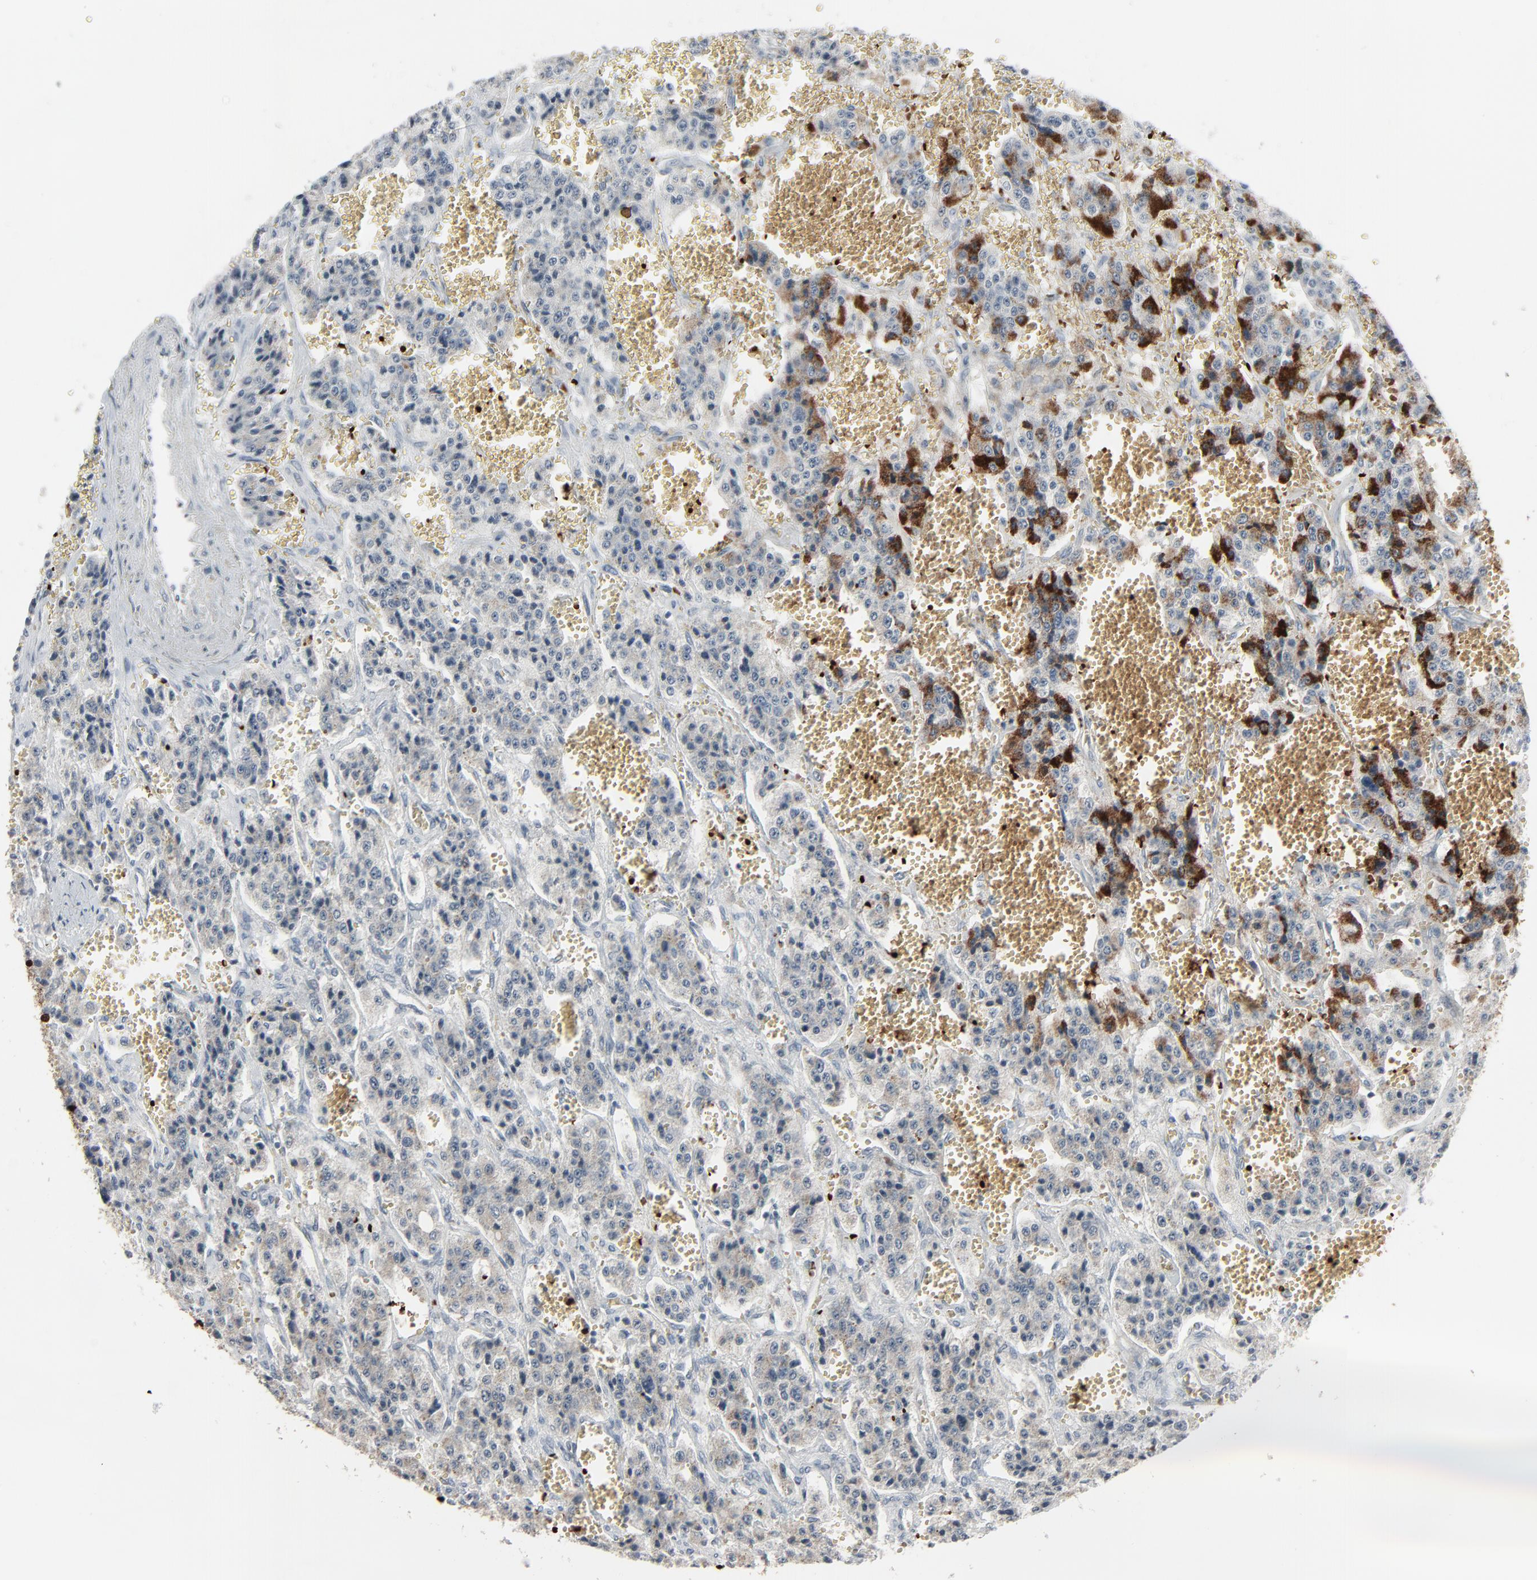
{"staining": {"intensity": "negative", "quantity": "none", "location": "none"}, "tissue": "carcinoid", "cell_type": "Tumor cells", "image_type": "cancer", "snomed": [{"axis": "morphology", "description": "Carcinoid, malignant, NOS"}, {"axis": "topography", "description": "Small intestine"}], "caption": "IHC micrograph of neoplastic tissue: human carcinoid (malignant) stained with DAB demonstrates no significant protein positivity in tumor cells.", "gene": "SAGE1", "patient": {"sex": "male", "age": 52}}